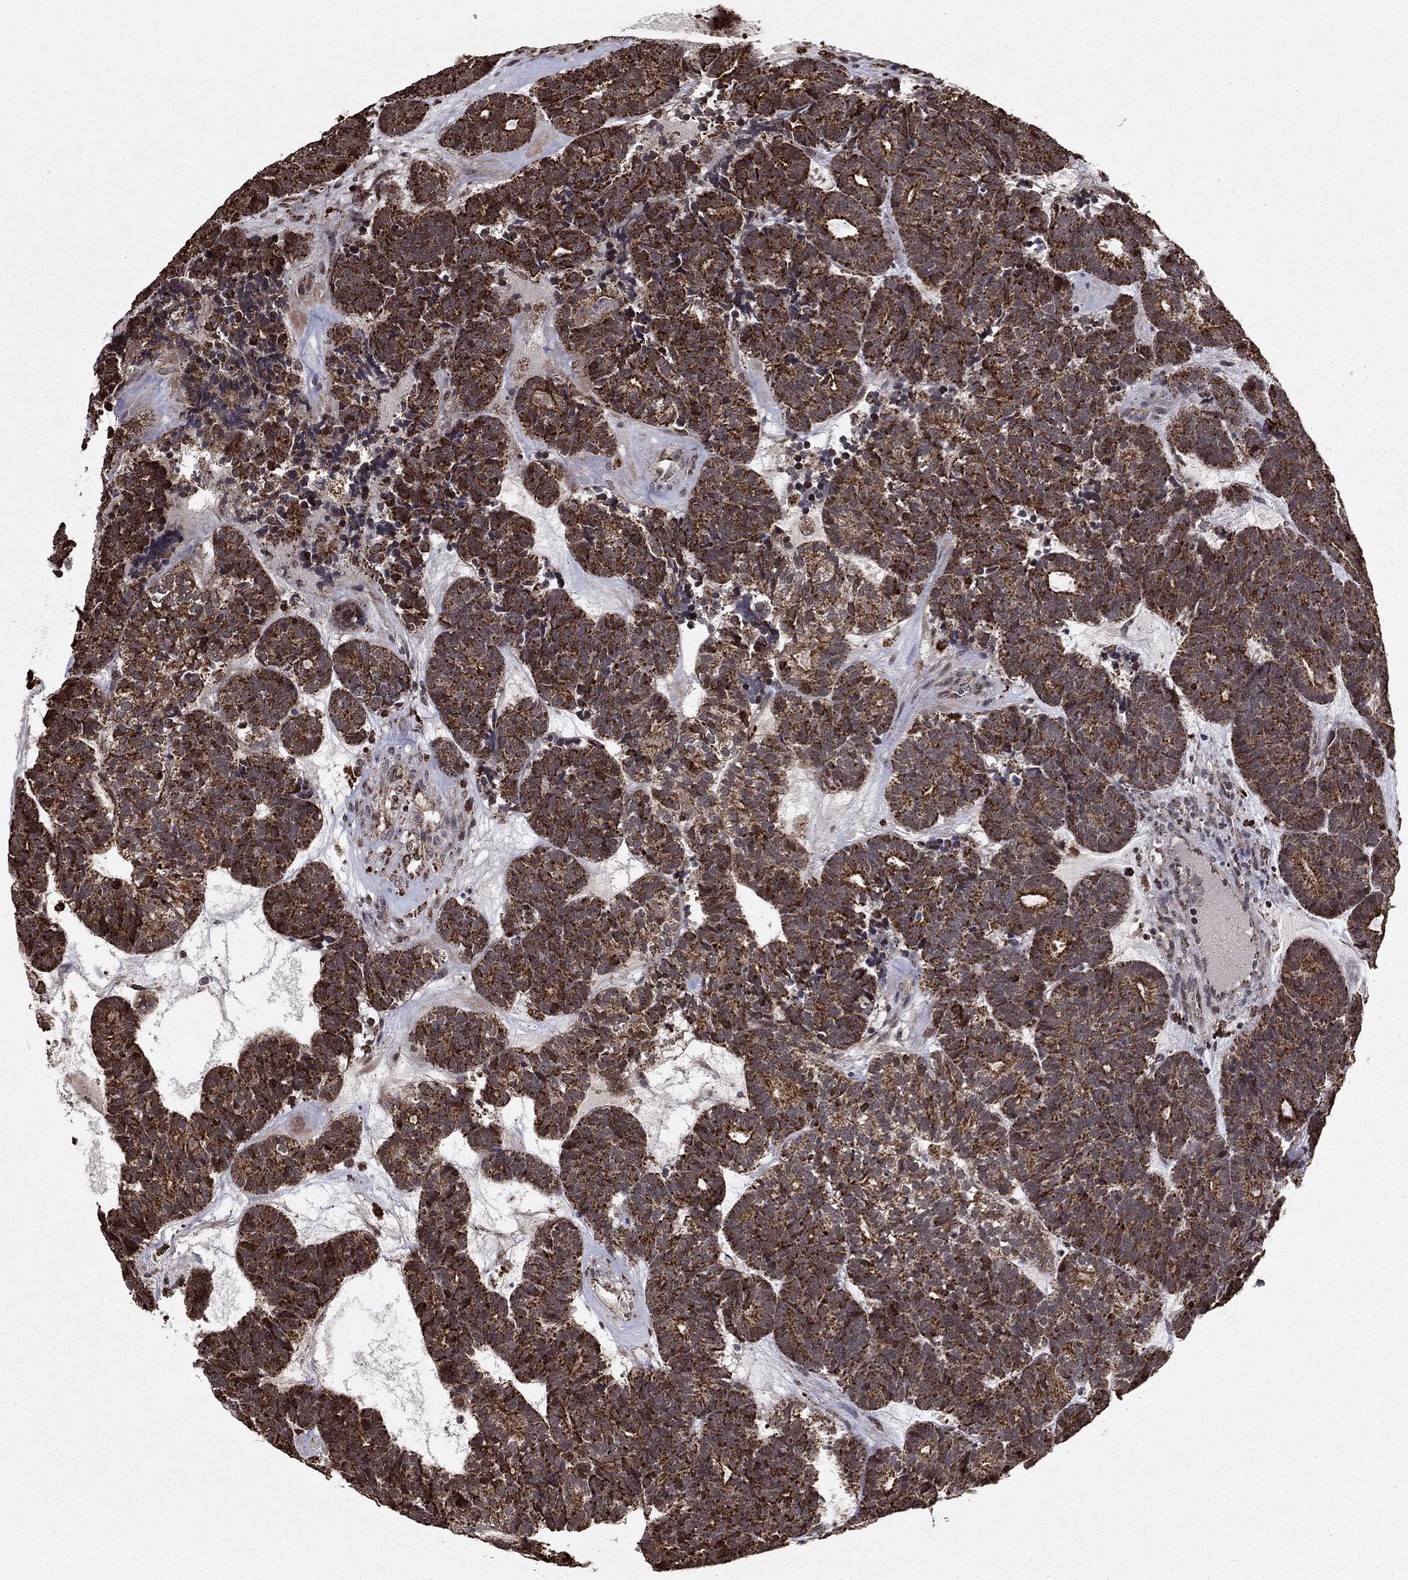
{"staining": {"intensity": "strong", "quantity": ">75%", "location": "cytoplasmic/membranous"}, "tissue": "head and neck cancer", "cell_type": "Tumor cells", "image_type": "cancer", "snomed": [{"axis": "morphology", "description": "Adenocarcinoma, NOS"}, {"axis": "topography", "description": "Head-Neck"}], "caption": "Adenocarcinoma (head and neck) stained with a brown dye shows strong cytoplasmic/membranous positive staining in about >75% of tumor cells.", "gene": "ACOT13", "patient": {"sex": "female", "age": 81}}